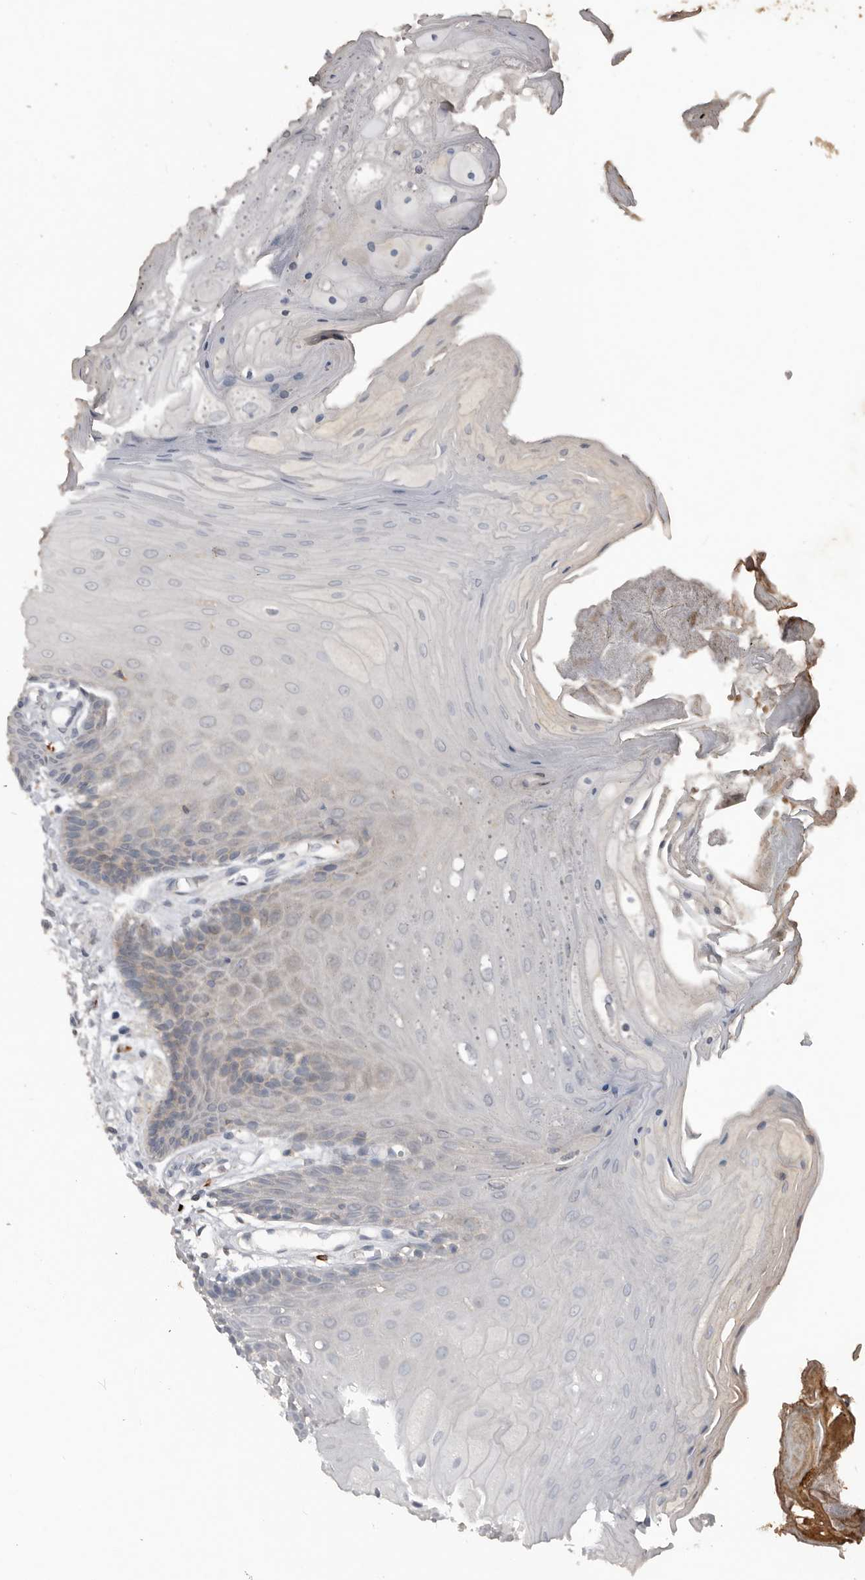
{"staining": {"intensity": "negative", "quantity": "none", "location": "none"}, "tissue": "oral mucosa", "cell_type": "Squamous epithelial cells", "image_type": "normal", "snomed": [{"axis": "morphology", "description": "Normal tissue, NOS"}, {"axis": "morphology", "description": "Squamous cell carcinoma, NOS"}, {"axis": "topography", "description": "Skeletal muscle"}, {"axis": "topography", "description": "Oral tissue"}, {"axis": "topography", "description": "Salivary gland"}, {"axis": "topography", "description": "Head-Neck"}], "caption": "Immunohistochemistry (IHC) histopathology image of unremarkable oral mucosa: human oral mucosa stained with DAB shows no significant protein expression in squamous epithelial cells. (Brightfield microscopy of DAB IHC at high magnification).", "gene": "BAMBI", "patient": {"sex": "male", "age": 54}}